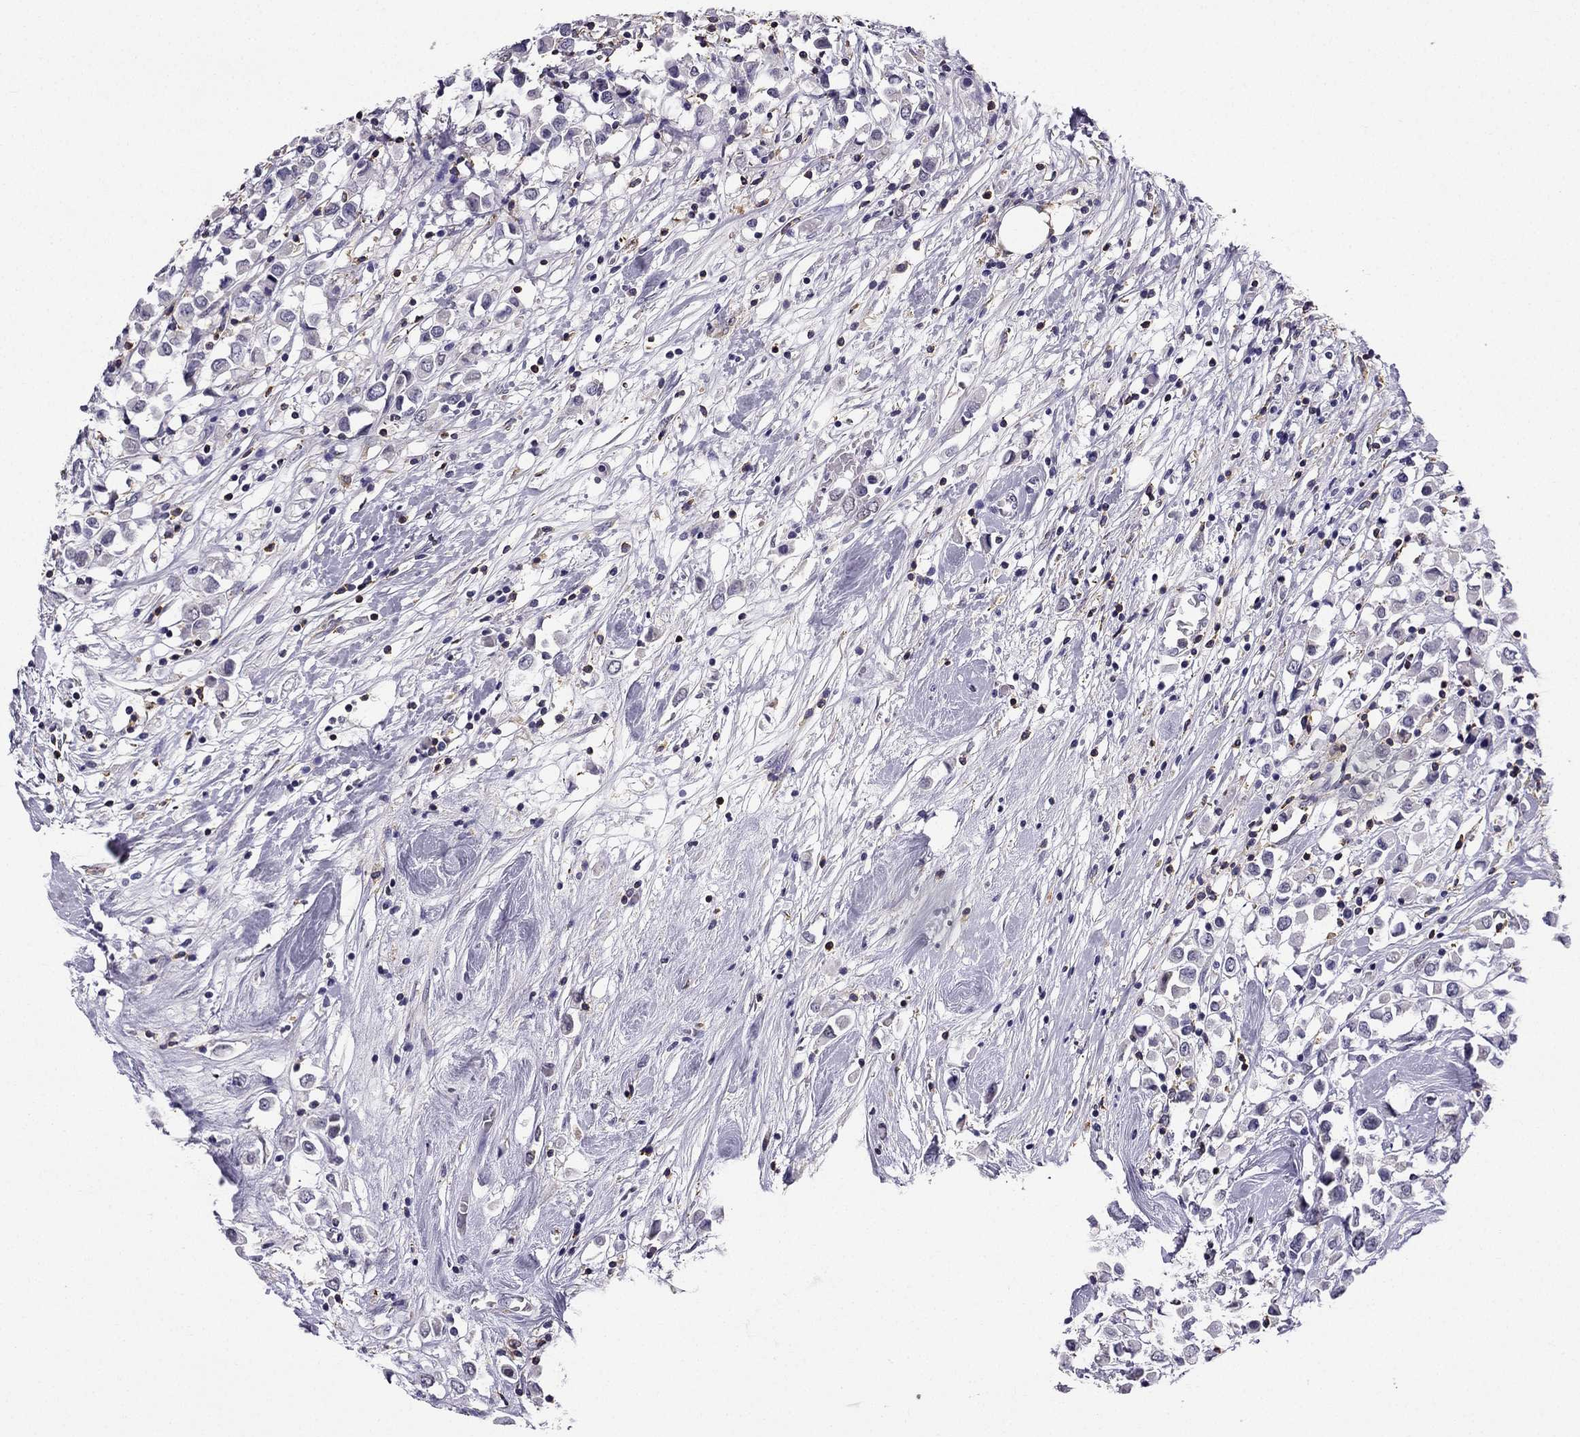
{"staining": {"intensity": "negative", "quantity": "none", "location": "none"}, "tissue": "breast cancer", "cell_type": "Tumor cells", "image_type": "cancer", "snomed": [{"axis": "morphology", "description": "Duct carcinoma"}, {"axis": "topography", "description": "Breast"}], "caption": "An immunohistochemistry micrograph of breast invasive ductal carcinoma is shown. There is no staining in tumor cells of breast invasive ductal carcinoma.", "gene": "CCK", "patient": {"sex": "female", "age": 61}}